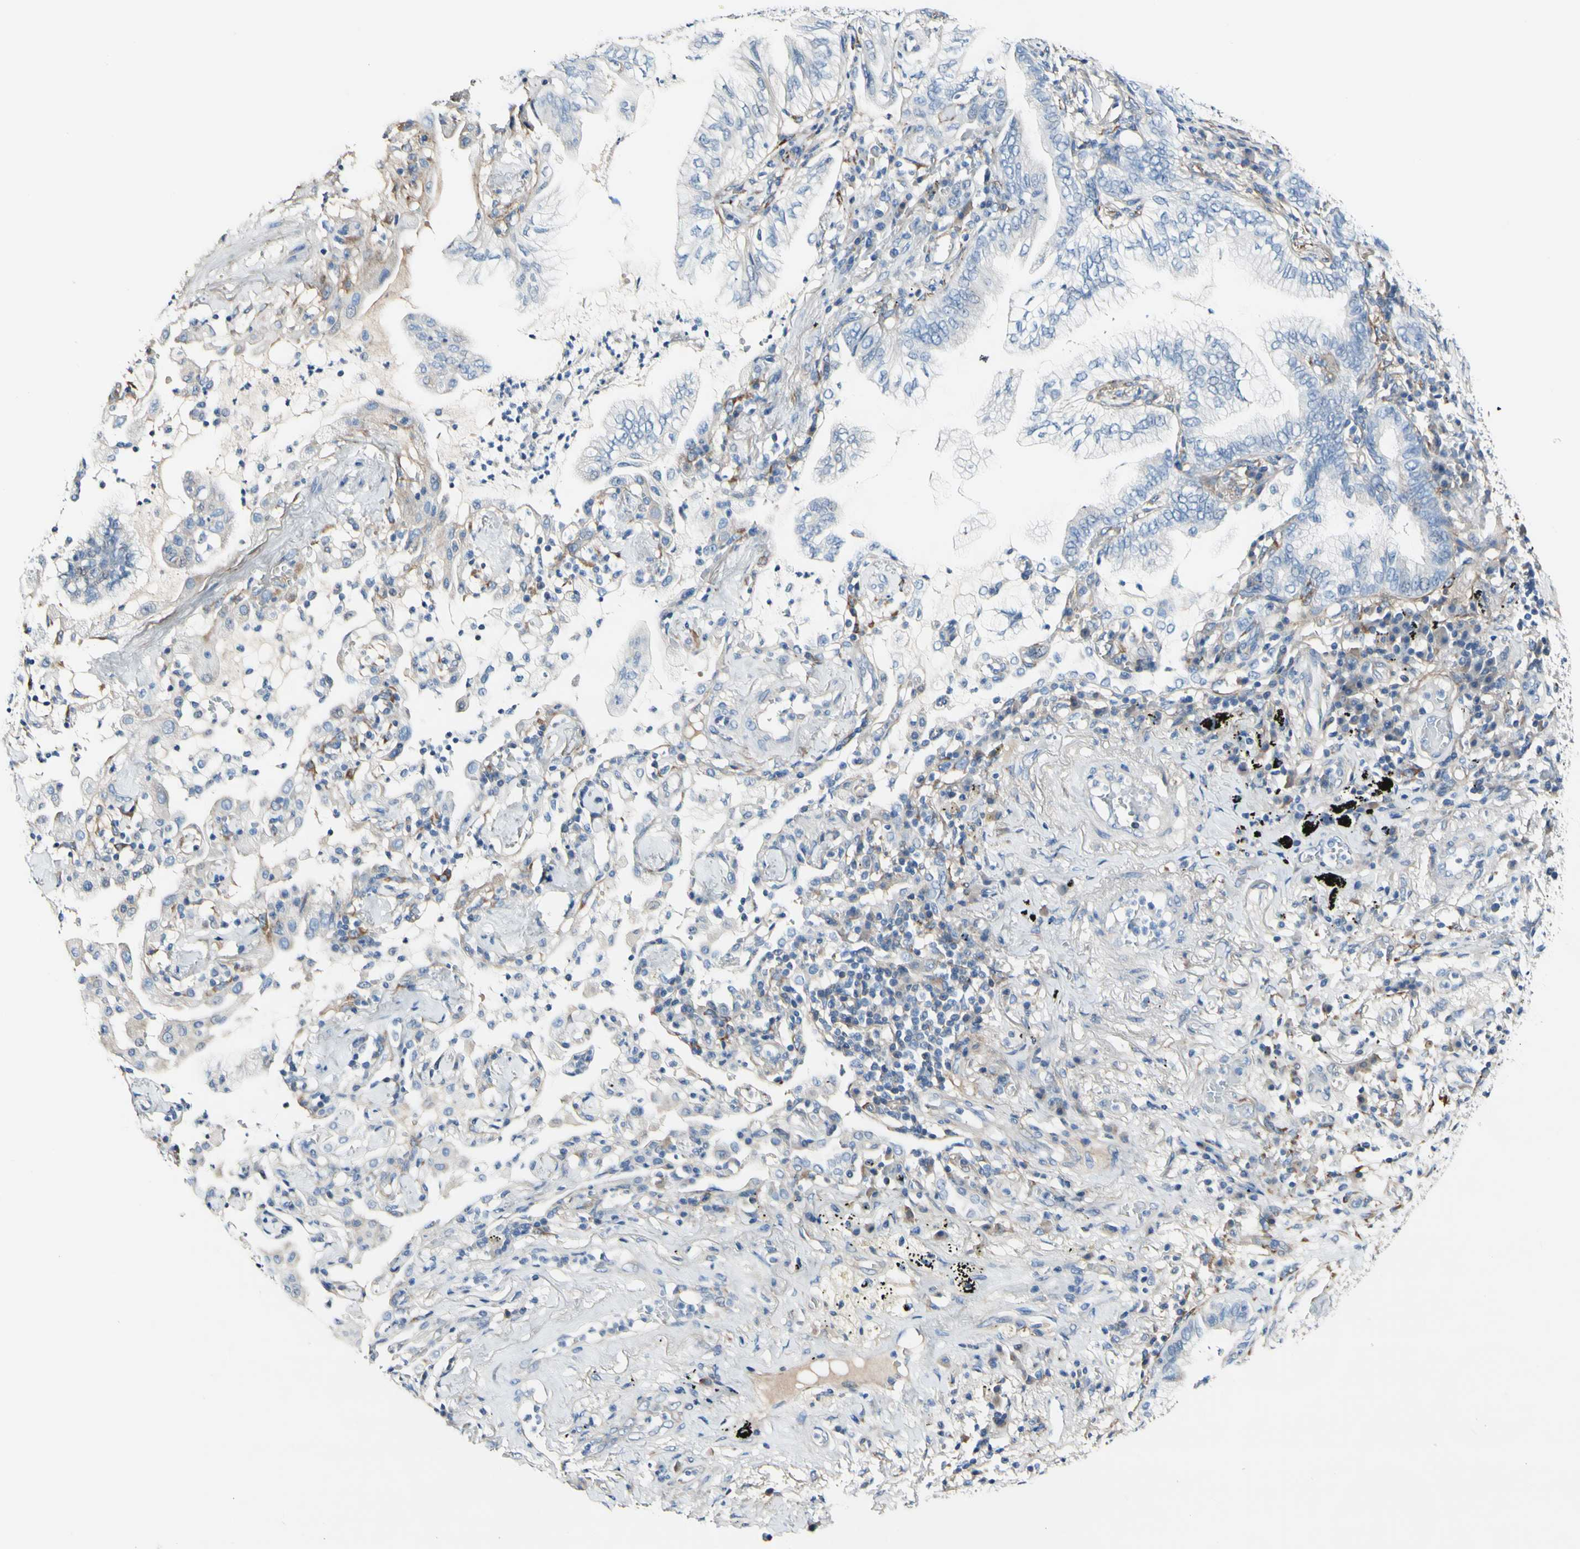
{"staining": {"intensity": "negative", "quantity": "none", "location": "none"}, "tissue": "lung cancer", "cell_type": "Tumor cells", "image_type": "cancer", "snomed": [{"axis": "morphology", "description": "Normal tissue, NOS"}, {"axis": "morphology", "description": "Adenocarcinoma, NOS"}, {"axis": "topography", "description": "Bronchus"}, {"axis": "topography", "description": "Lung"}], "caption": "This image is of lung adenocarcinoma stained with IHC to label a protein in brown with the nuclei are counter-stained blue. There is no expression in tumor cells.", "gene": "COL6A3", "patient": {"sex": "female", "age": 70}}